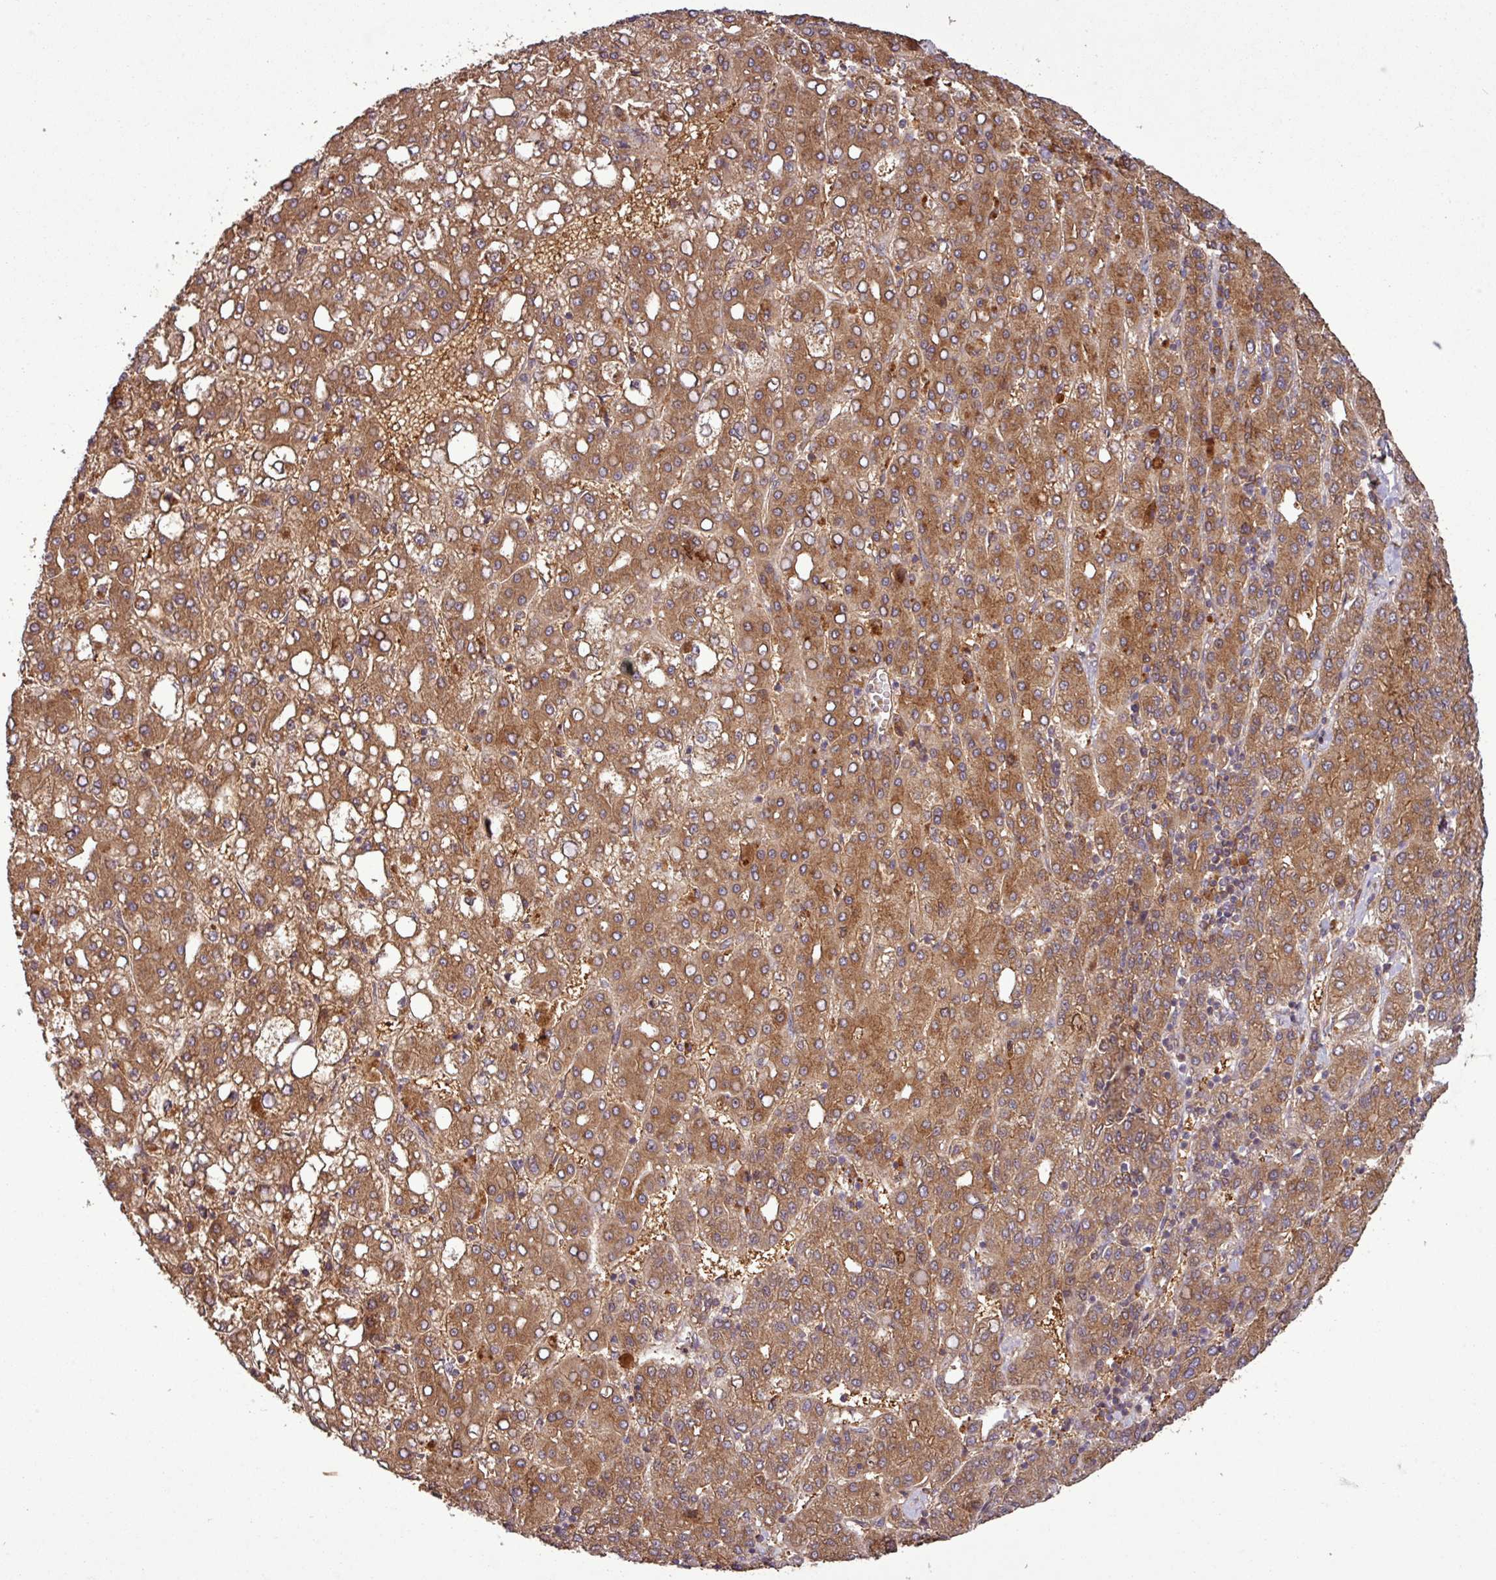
{"staining": {"intensity": "moderate", "quantity": ">75%", "location": "cytoplasmic/membranous"}, "tissue": "liver cancer", "cell_type": "Tumor cells", "image_type": "cancer", "snomed": [{"axis": "morphology", "description": "Carcinoma, Hepatocellular, NOS"}, {"axis": "topography", "description": "Liver"}], "caption": "Tumor cells demonstrate medium levels of moderate cytoplasmic/membranous positivity in approximately >75% of cells in liver cancer. The staining is performed using DAB brown chromogen to label protein expression. The nuclei are counter-stained blue using hematoxylin.", "gene": "SIRPB2", "patient": {"sex": "male", "age": 65}}